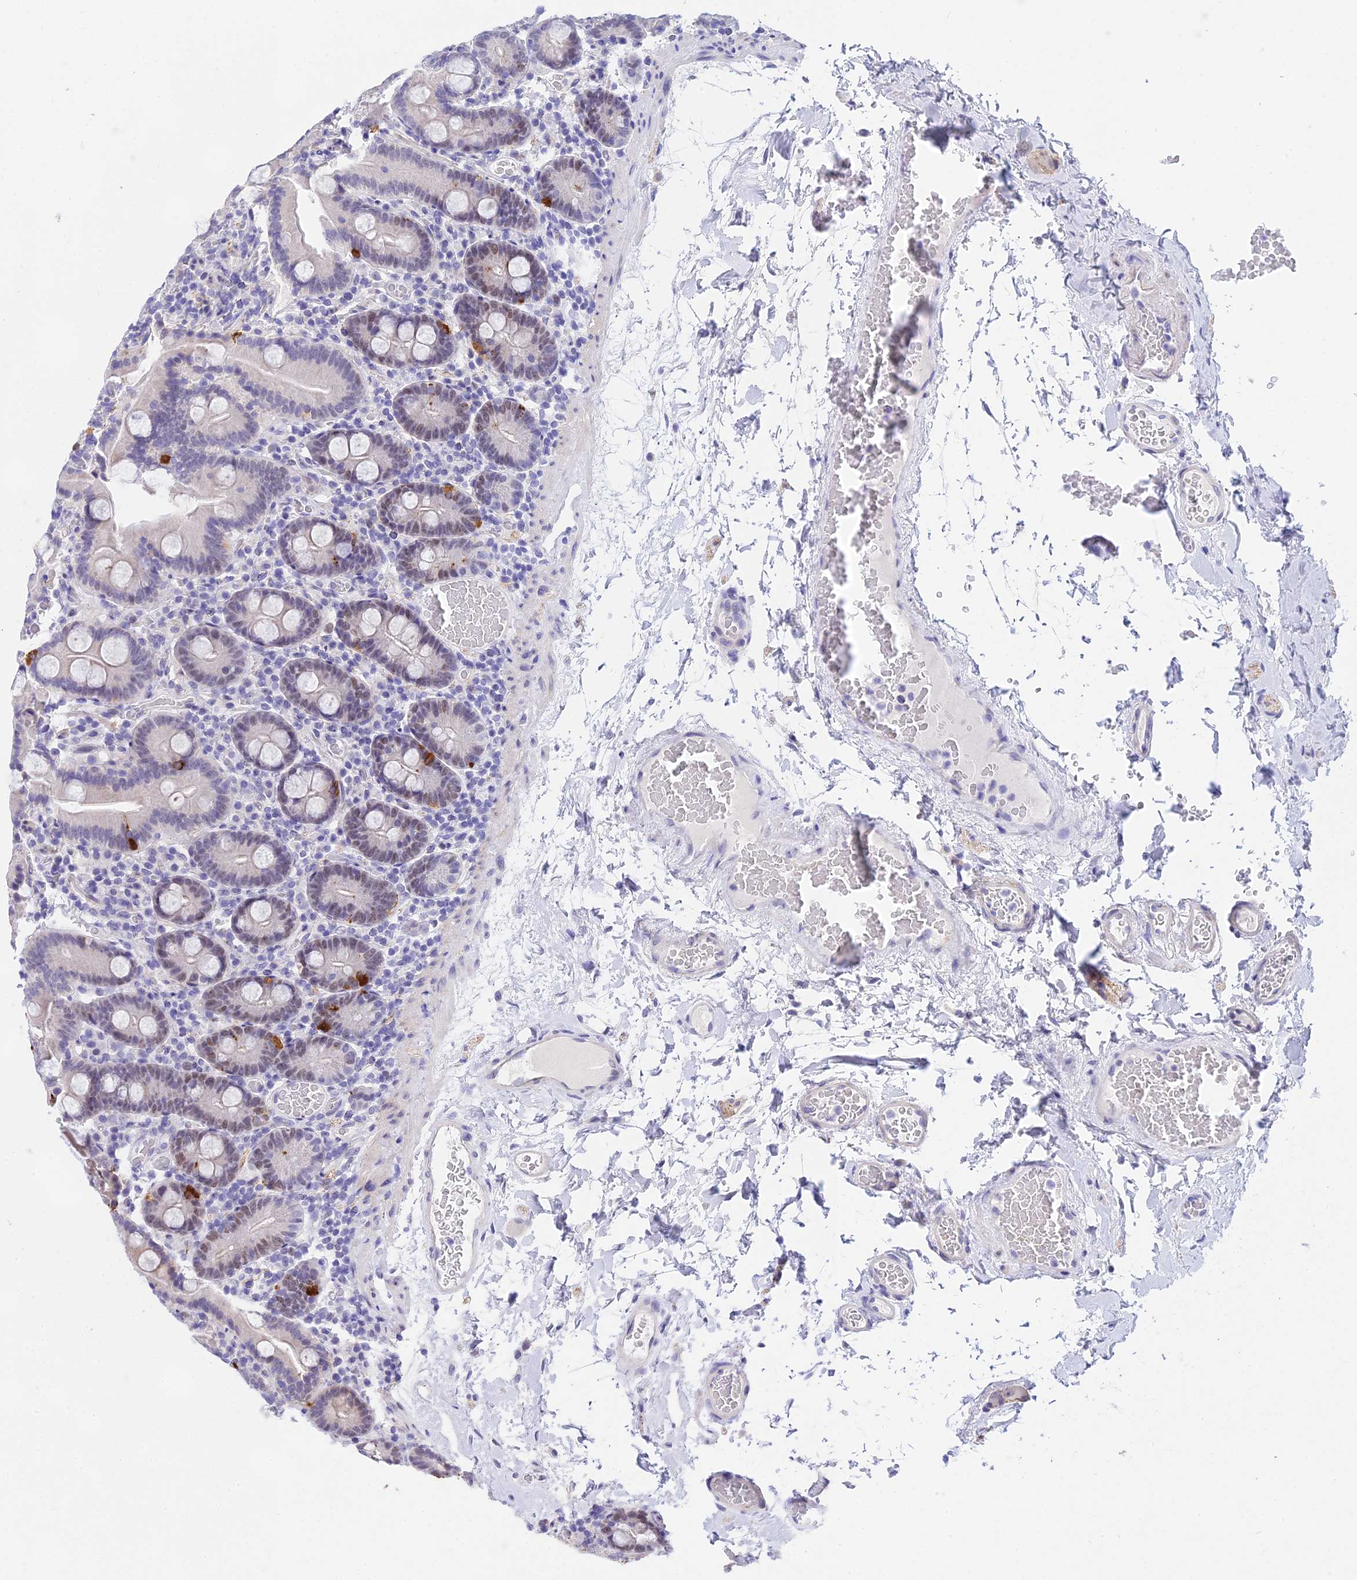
{"staining": {"intensity": "moderate", "quantity": "<25%", "location": "cytoplasmic/membranous,nuclear"}, "tissue": "duodenum", "cell_type": "Glandular cells", "image_type": "normal", "snomed": [{"axis": "morphology", "description": "Normal tissue, NOS"}, {"axis": "topography", "description": "Duodenum"}], "caption": "Benign duodenum demonstrates moderate cytoplasmic/membranous,nuclear positivity in approximately <25% of glandular cells, visualized by immunohistochemistry.", "gene": "DEFB107A", "patient": {"sex": "male", "age": 55}}